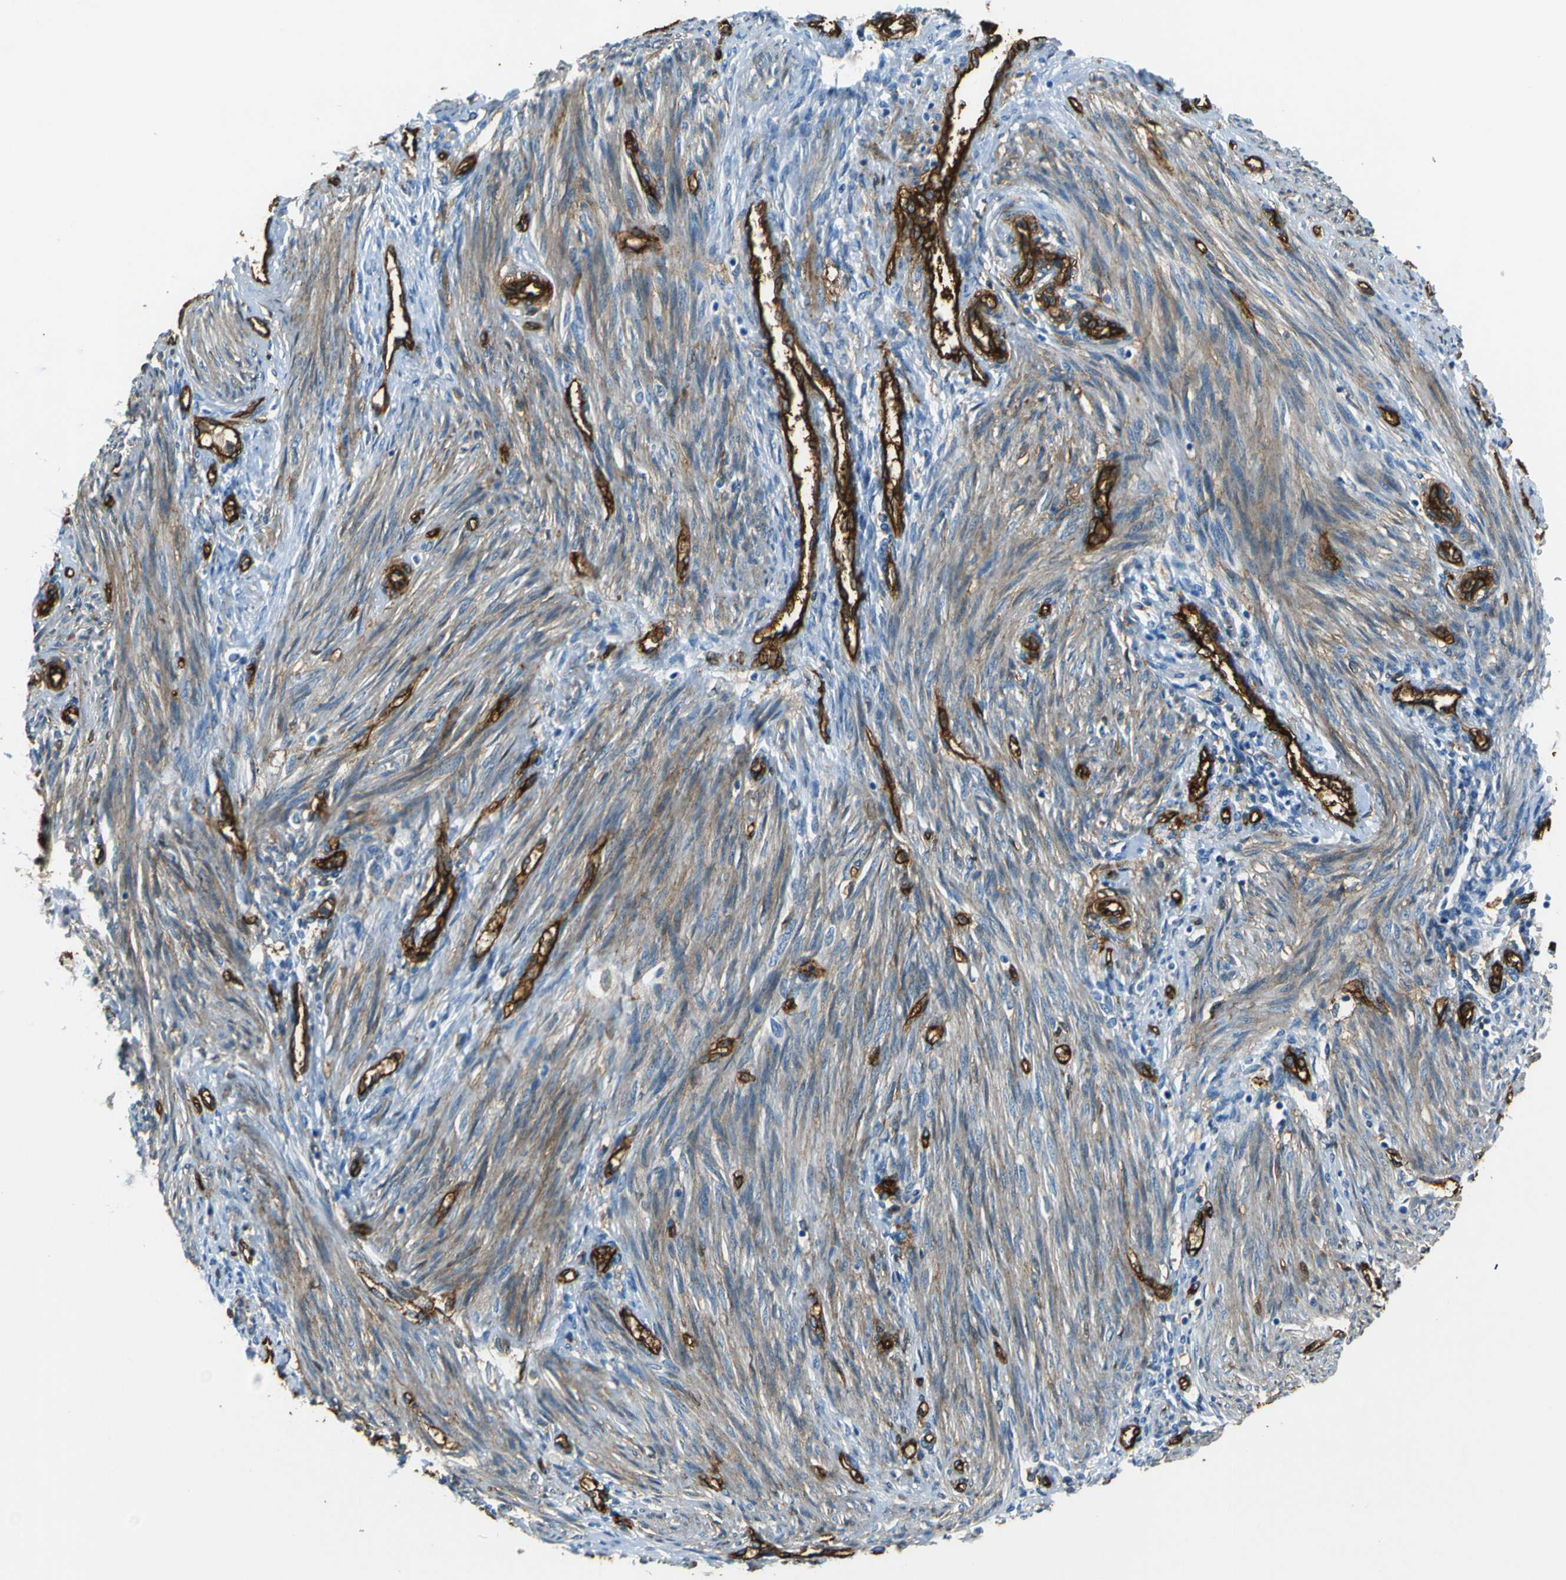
{"staining": {"intensity": "negative", "quantity": "none", "location": "none"}, "tissue": "endometrium", "cell_type": "Cells in endometrial stroma", "image_type": "normal", "snomed": [{"axis": "morphology", "description": "Normal tissue, NOS"}, {"axis": "topography", "description": "Endometrium"}], "caption": "Immunohistochemical staining of benign human endometrium exhibits no significant positivity in cells in endometrial stroma.", "gene": "ENTPD1", "patient": {"sex": "female", "age": 42}}